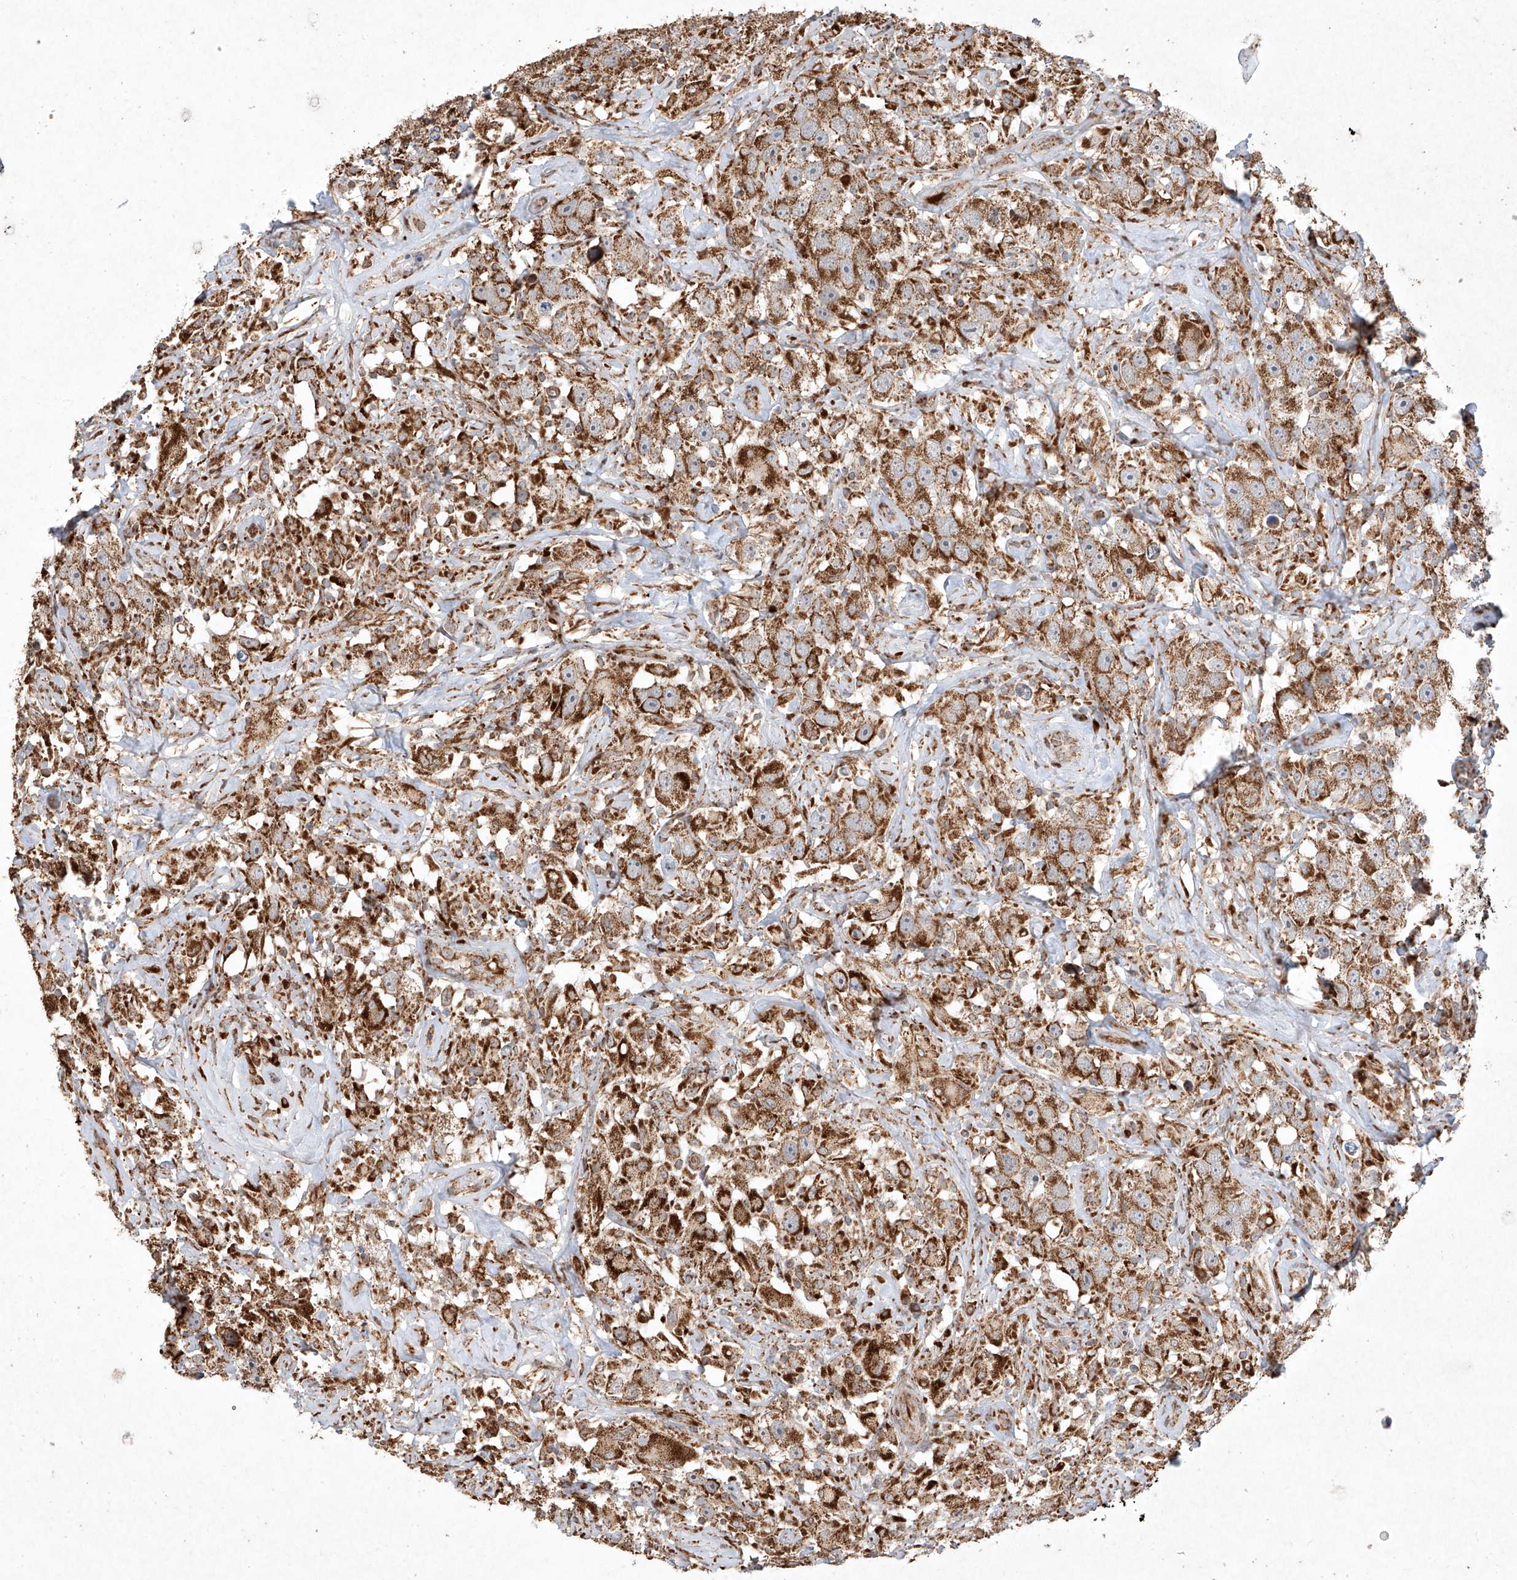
{"staining": {"intensity": "strong", "quantity": ">75%", "location": "cytoplasmic/membranous"}, "tissue": "testis cancer", "cell_type": "Tumor cells", "image_type": "cancer", "snomed": [{"axis": "morphology", "description": "Seminoma, NOS"}, {"axis": "topography", "description": "Testis"}], "caption": "This is an image of IHC staining of seminoma (testis), which shows strong staining in the cytoplasmic/membranous of tumor cells.", "gene": "SEMA3B", "patient": {"sex": "male", "age": 49}}